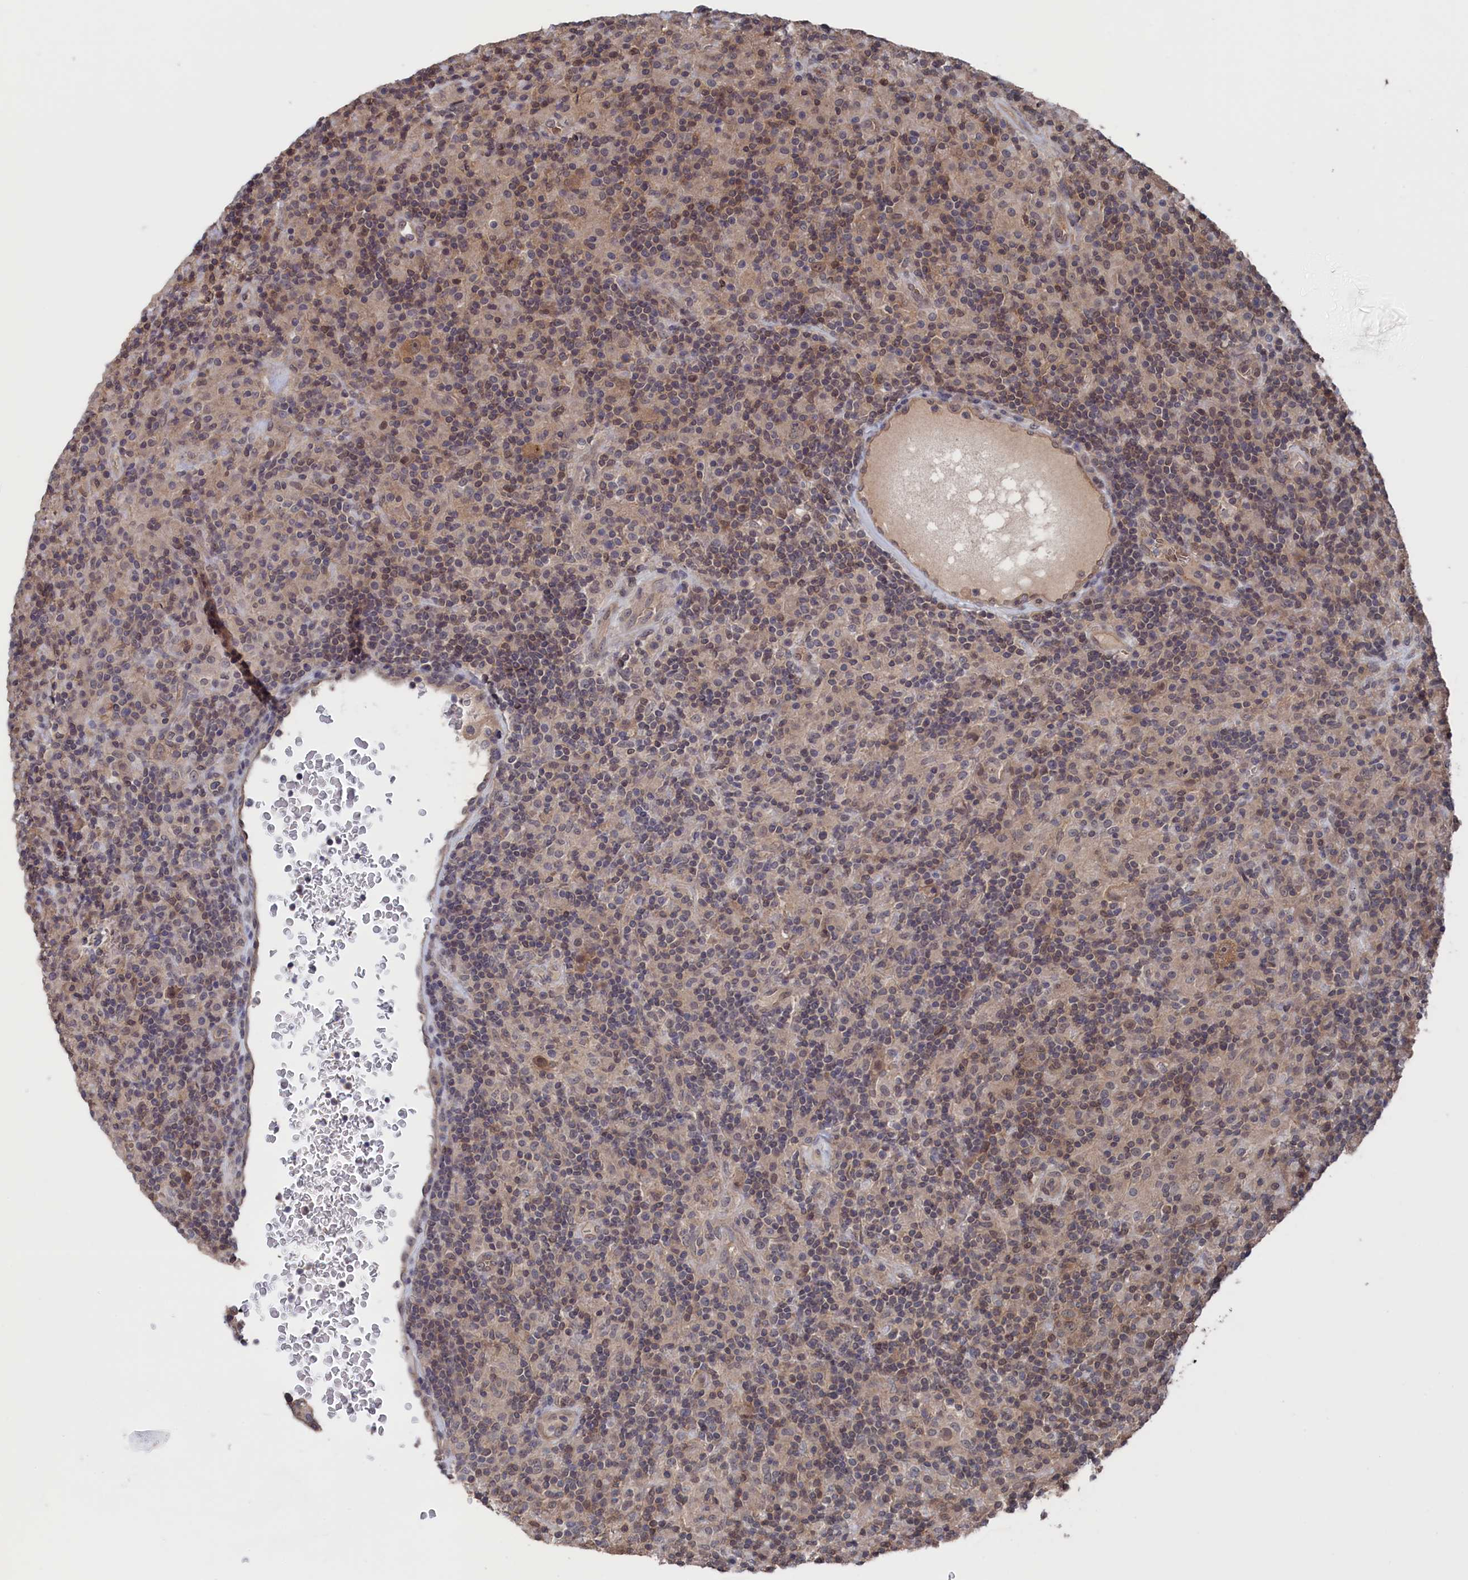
{"staining": {"intensity": "moderate", "quantity": ">75%", "location": "cytoplasmic/membranous,nuclear"}, "tissue": "lymphoma", "cell_type": "Tumor cells", "image_type": "cancer", "snomed": [{"axis": "morphology", "description": "Hodgkin's disease, NOS"}, {"axis": "topography", "description": "Lymph node"}], "caption": "Brown immunohistochemical staining in Hodgkin's disease demonstrates moderate cytoplasmic/membranous and nuclear positivity in approximately >75% of tumor cells.", "gene": "NUTF2", "patient": {"sex": "male", "age": 70}}